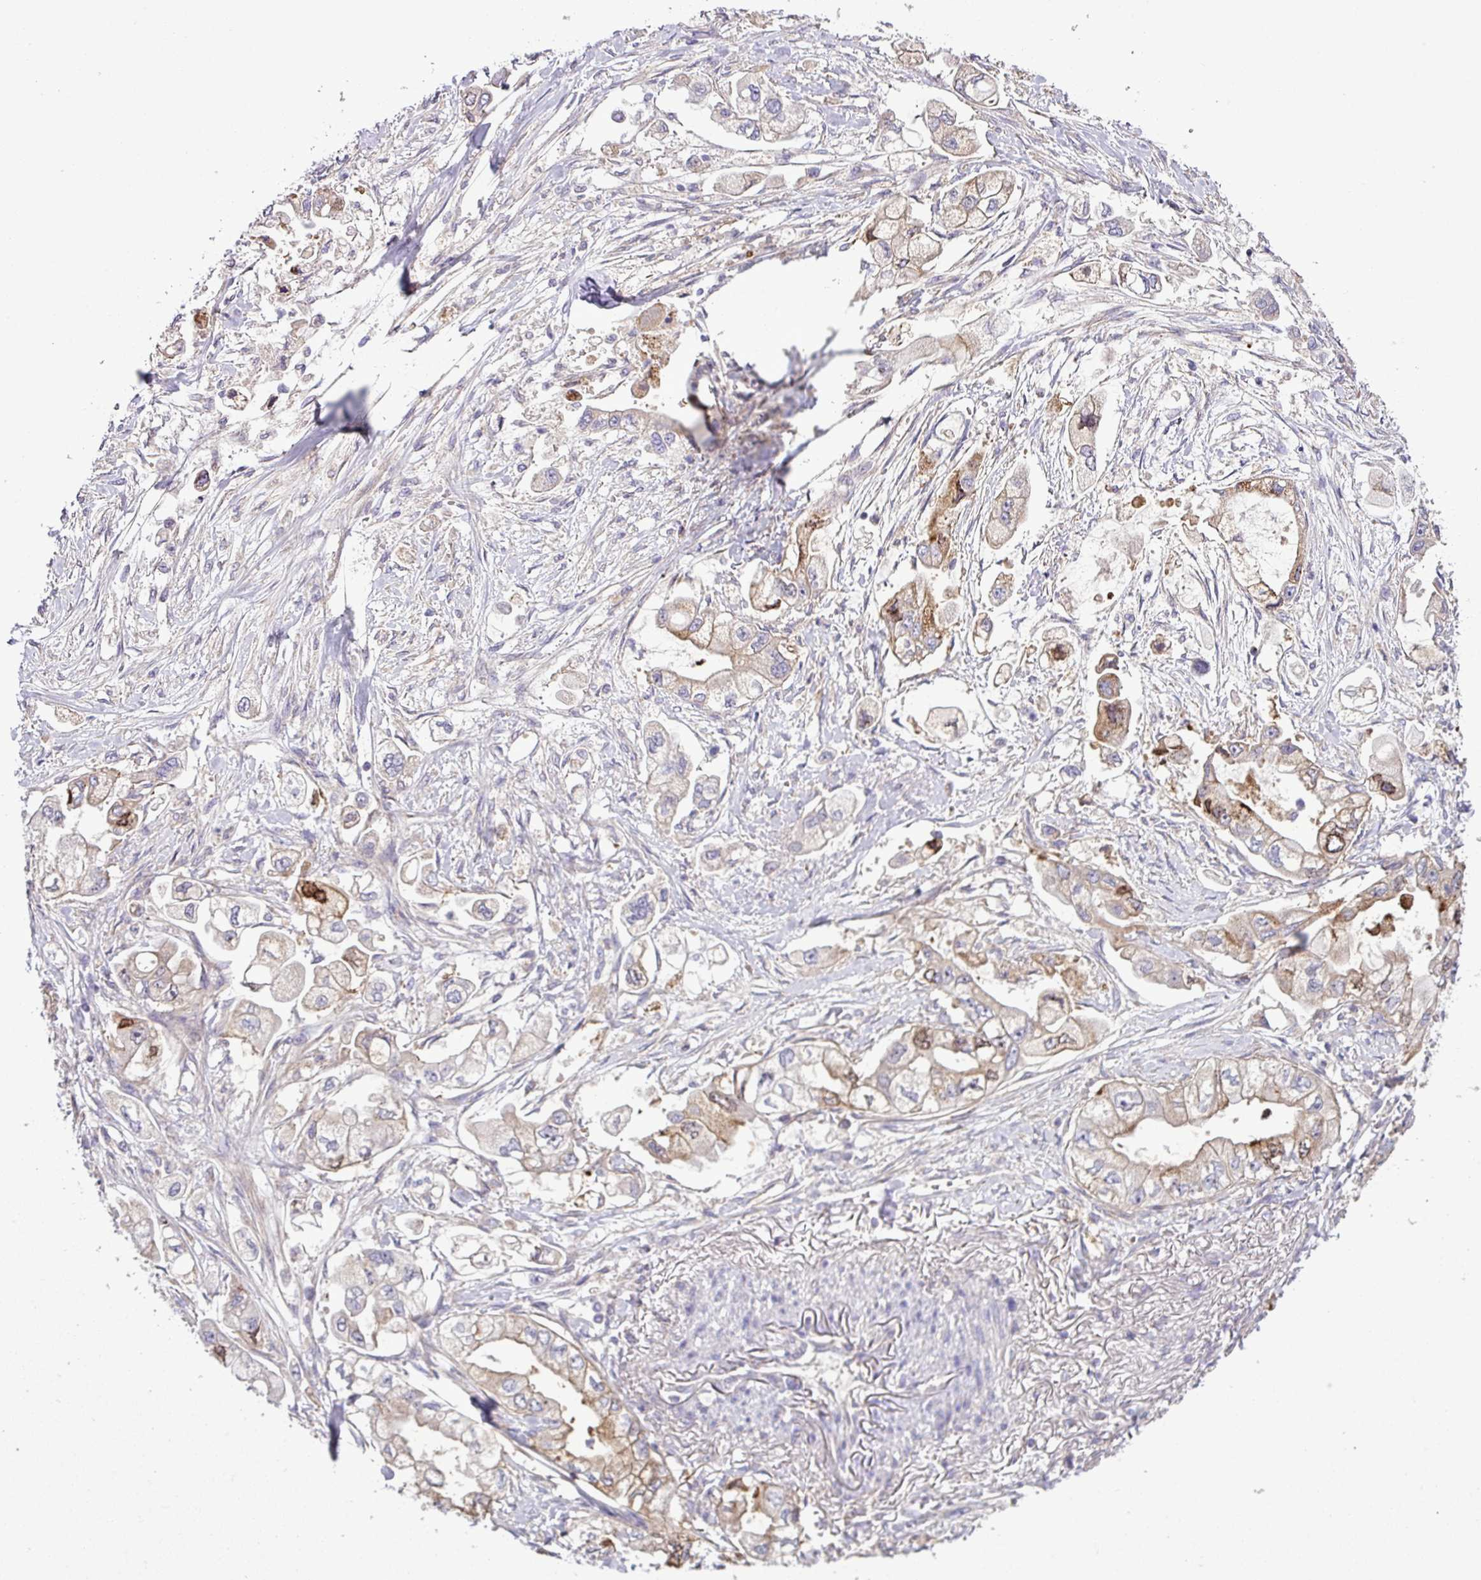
{"staining": {"intensity": "moderate", "quantity": "<25%", "location": "cytoplasmic/membranous"}, "tissue": "stomach cancer", "cell_type": "Tumor cells", "image_type": "cancer", "snomed": [{"axis": "morphology", "description": "Adenocarcinoma, NOS"}, {"axis": "topography", "description": "Stomach"}], "caption": "An image of human adenocarcinoma (stomach) stained for a protein shows moderate cytoplasmic/membranous brown staining in tumor cells. The staining was performed using DAB to visualize the protein expression in brown, while the nuclei were stained in blue with hematoxylin (Magnification: 20x).", "gene": "XIAP", "patient": {"sex": "male", "age": 62}}